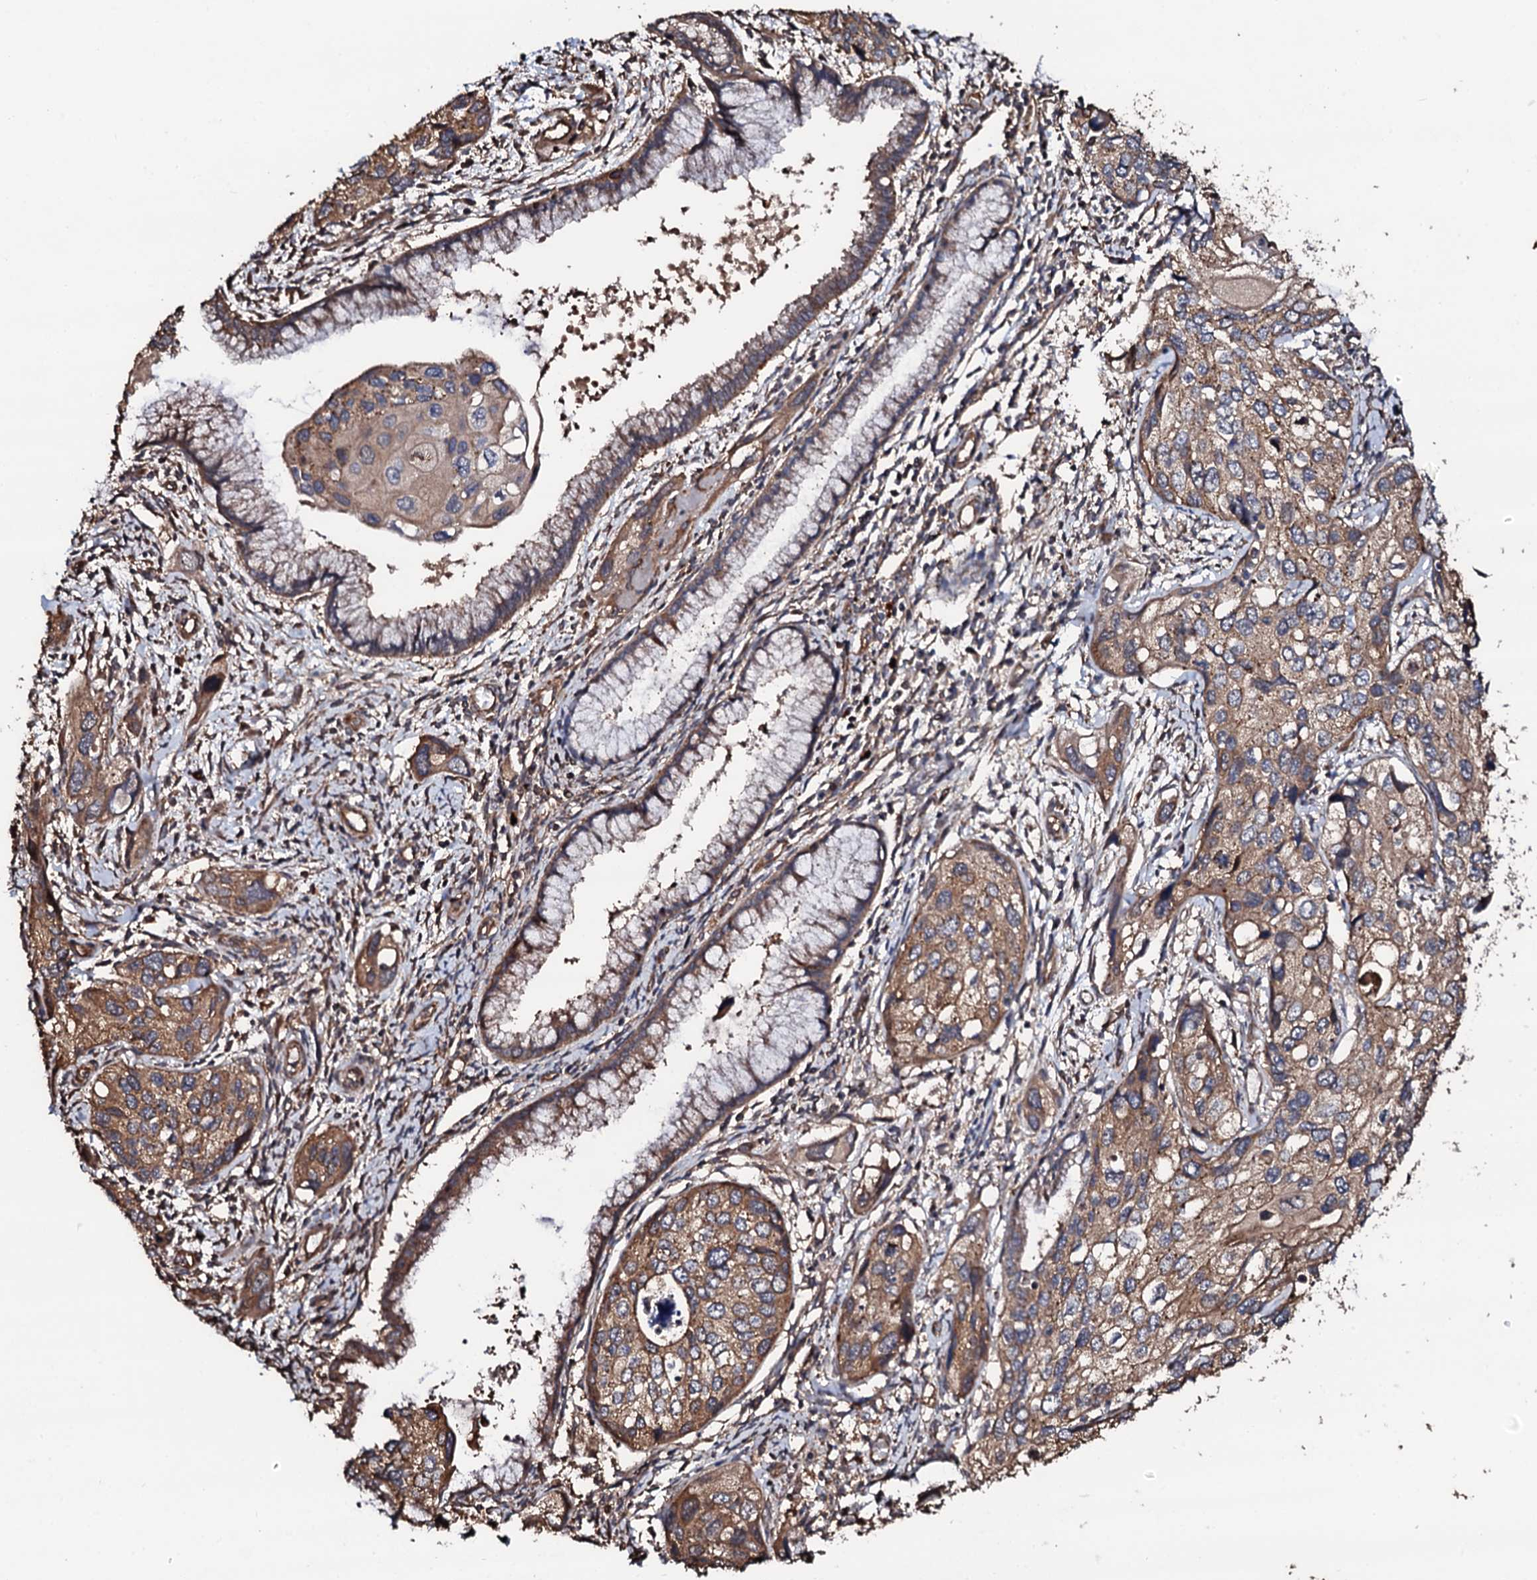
{"staining": {"intensity": "moderate", "quantity": ">75%", "location": "cytoplasmic/membranous"}, "tissue": "cervical cancer", "cell_type": "Tumor cells", "image_type": "cancer", "snomed": [{"axis": "morphology", "description": "Squamous cell carcinoma, NOS"}, {"axis": "topography", "description": "Cervix"}], "caption": "Immunohistochemistry image of neoplastic tissue: squamous cell carcinoma (cervical) stained using IHC displays medium levels of moderate protein expression localized specifically in the cytoplasmic/membranous of tumor cells, appearing as a cytoplasmic/membranous brown color.", "gene": "CKAP5", "patient": {"sex": "female", "age": 55}}